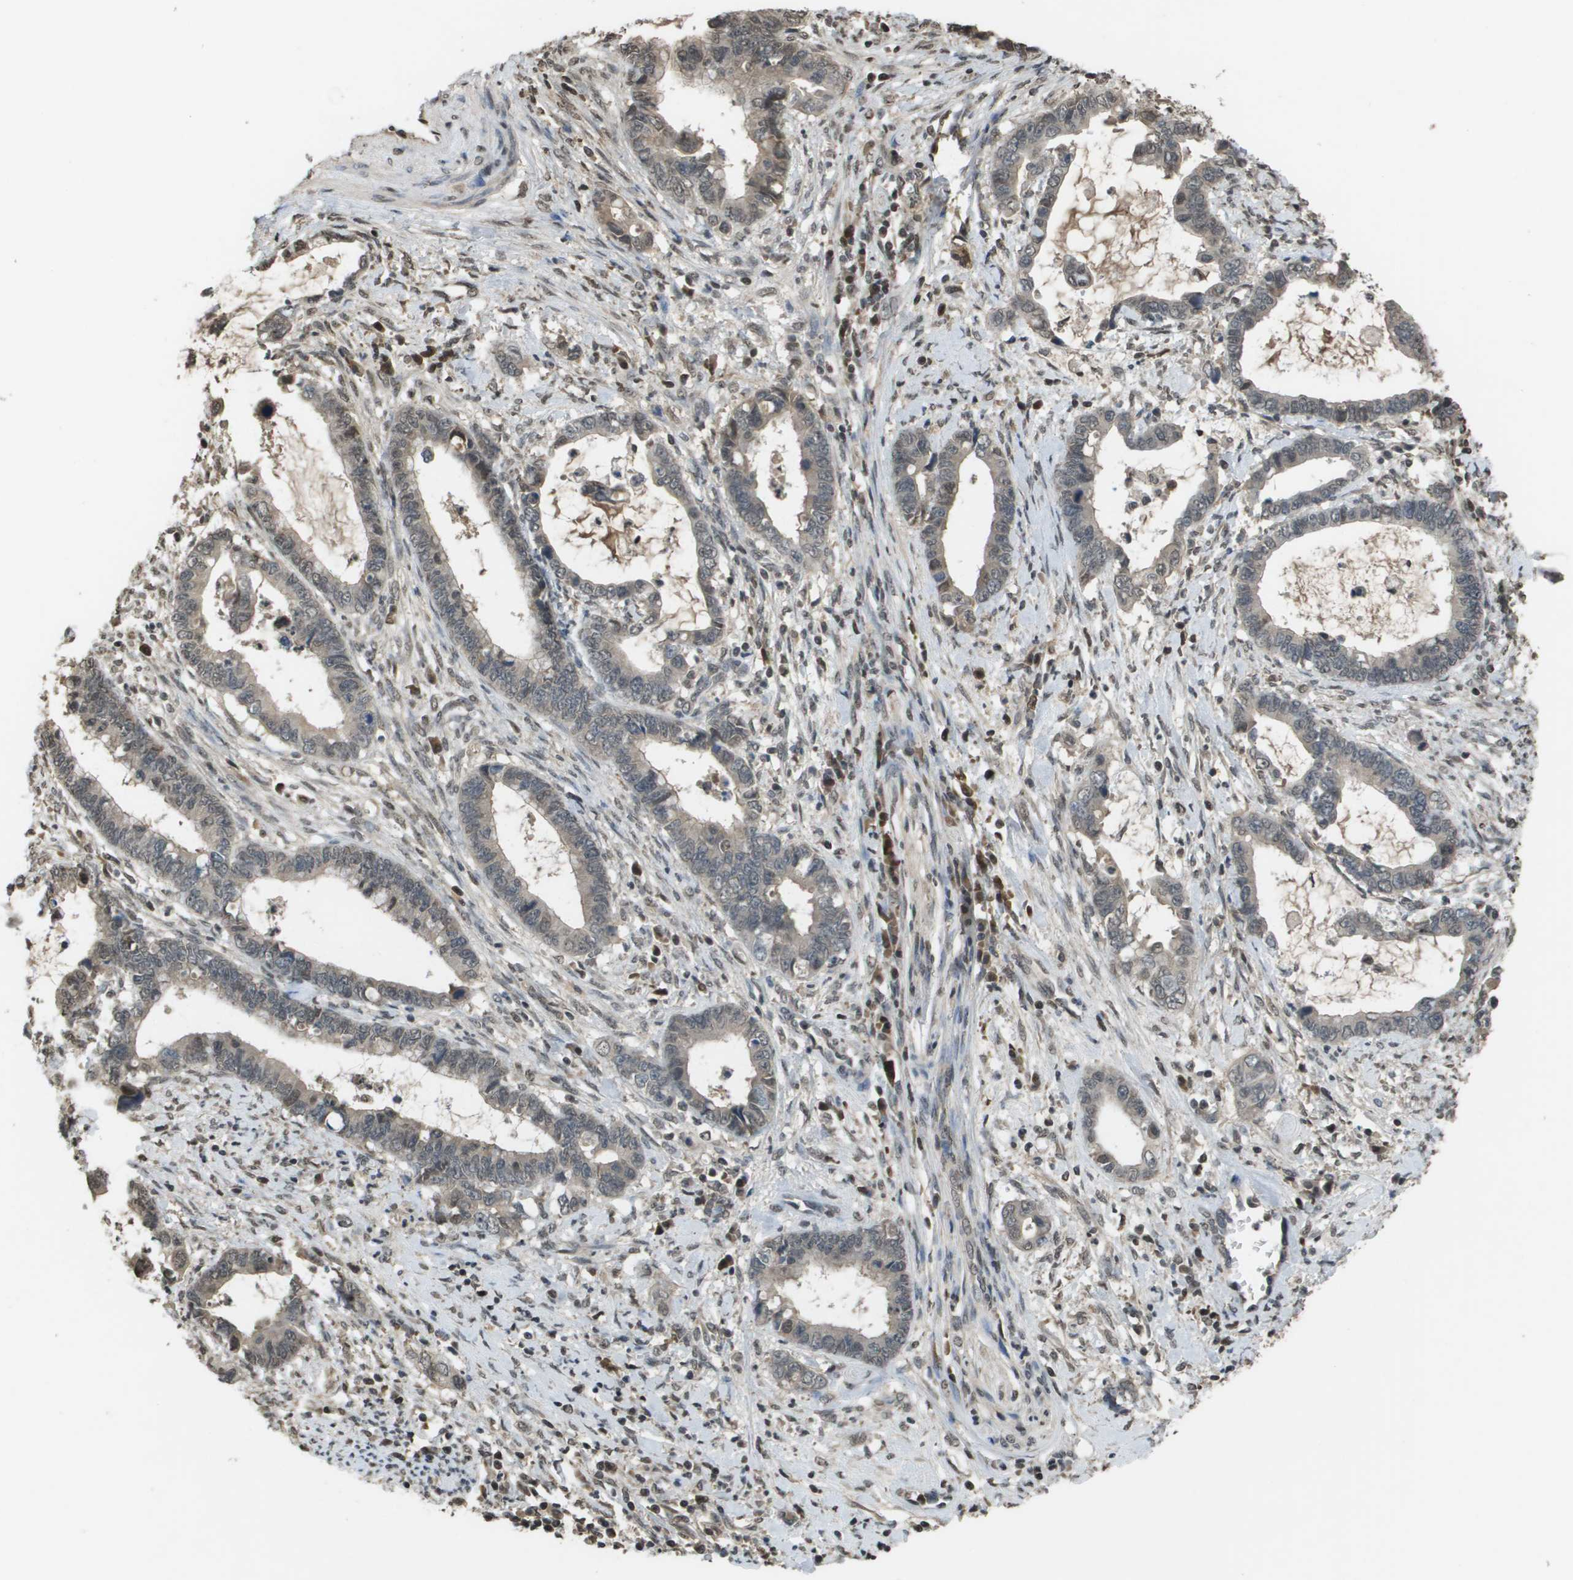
{"staining": {"intensity": "weak", "quantity": "<25%", "location": "nuclear"}, "tissue": "cervical cancer", "cell_type": "Tumor cells", "image_type": "cancer", "snomed": [{"axis": "morphology", "description": "Adenocarcinoma, NOS"}, {"axis": "topography", "description": "Cervix"}], "caption": "High power microscopy photomicrograph of an immunohistochemistry (IHC) histopathology image of cervical cancer (adenocarcinoma), revealing no significant staining in tumor cells.", "gene": "NDRG2", "patient": {"sex": "female", "age": 44}}